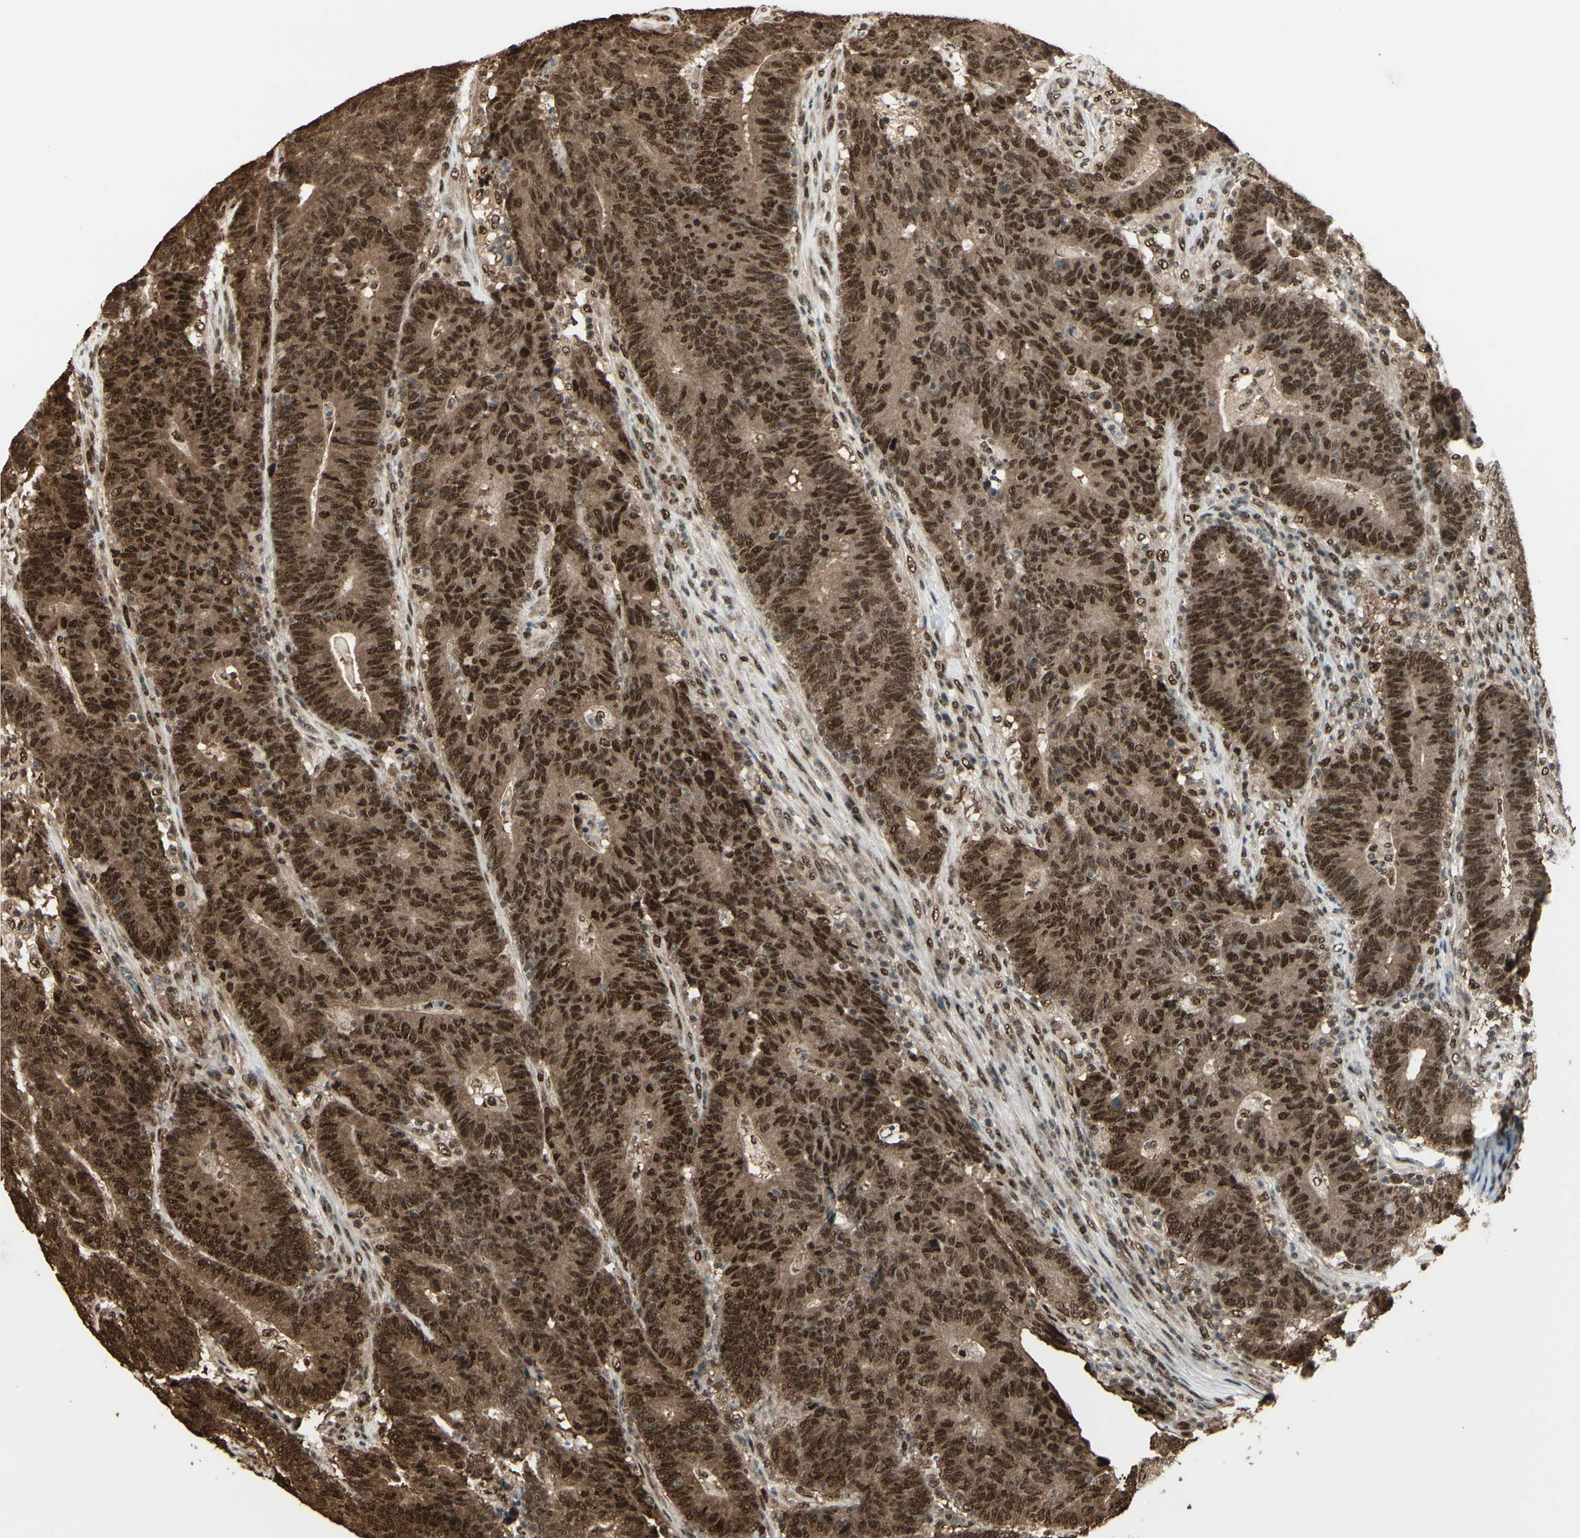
{"staining": {"intensity": "strong", "quantity": ">75%", "location": "cytoplasmic/membranous,nuclear"}, "tissue": "colorectal cancer", "cell_type": "Tumor cells", "image_type": "cancer", "snomed": [{"axis": "morphology", "description": "Normal tissue, NOS"}, {"axis": "morphology", "description": "Adenocarcinoma, NOS"}, {"axis": "topography", "description": "Colon"}], "caption": "Adenocarcinoma (colorectal) stained with a brown dye displays strong cytoplasmic/membranous and nuclear positive positivity in approximately >75% of tumor cells.", "gene": "HSF1", "patient": {"sex": "female", "age": 75}}